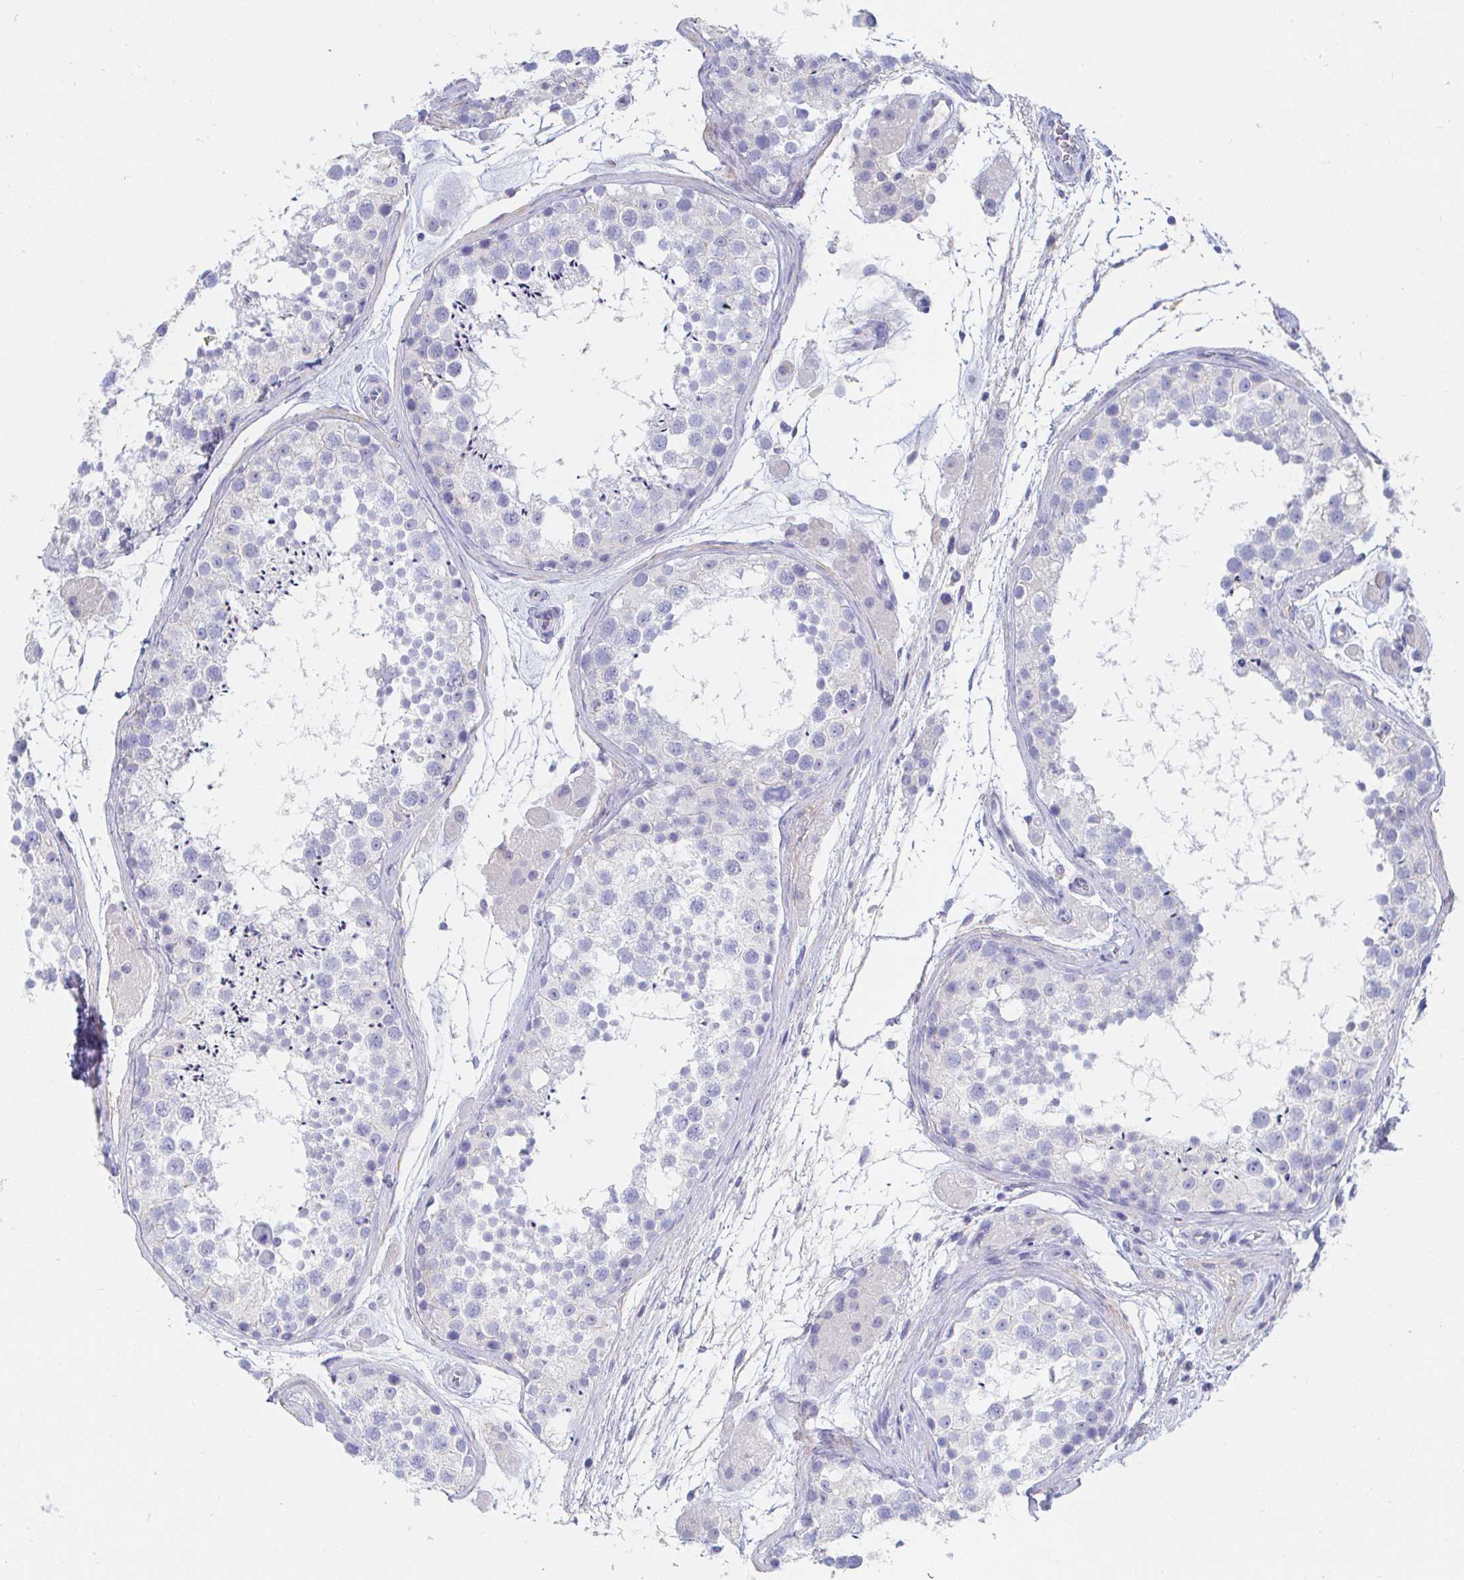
{"staining": {"intensity": "negative", "quantity": "none", "location": "none"}, "tissue": "testis", "cell_type": "Cells in seminiferous ducts", "image_type": "normal", "snomed": [{"axis": "morphology", "description": "Normal tissue, NOS"}, {"axis": "topography", "description": "Testis"}], "caption": "Testis was stained to show a protein in brown. There is no significant positivity in cells in seminiferous ducts. The staining was performed using DAB to visualize the protein expression in brown, while the nuclei were stained in blue with hematoxylin (Magnification: 20x).", "gene": "PDE6B", "patient": {"sex": "male", "age": 41}}